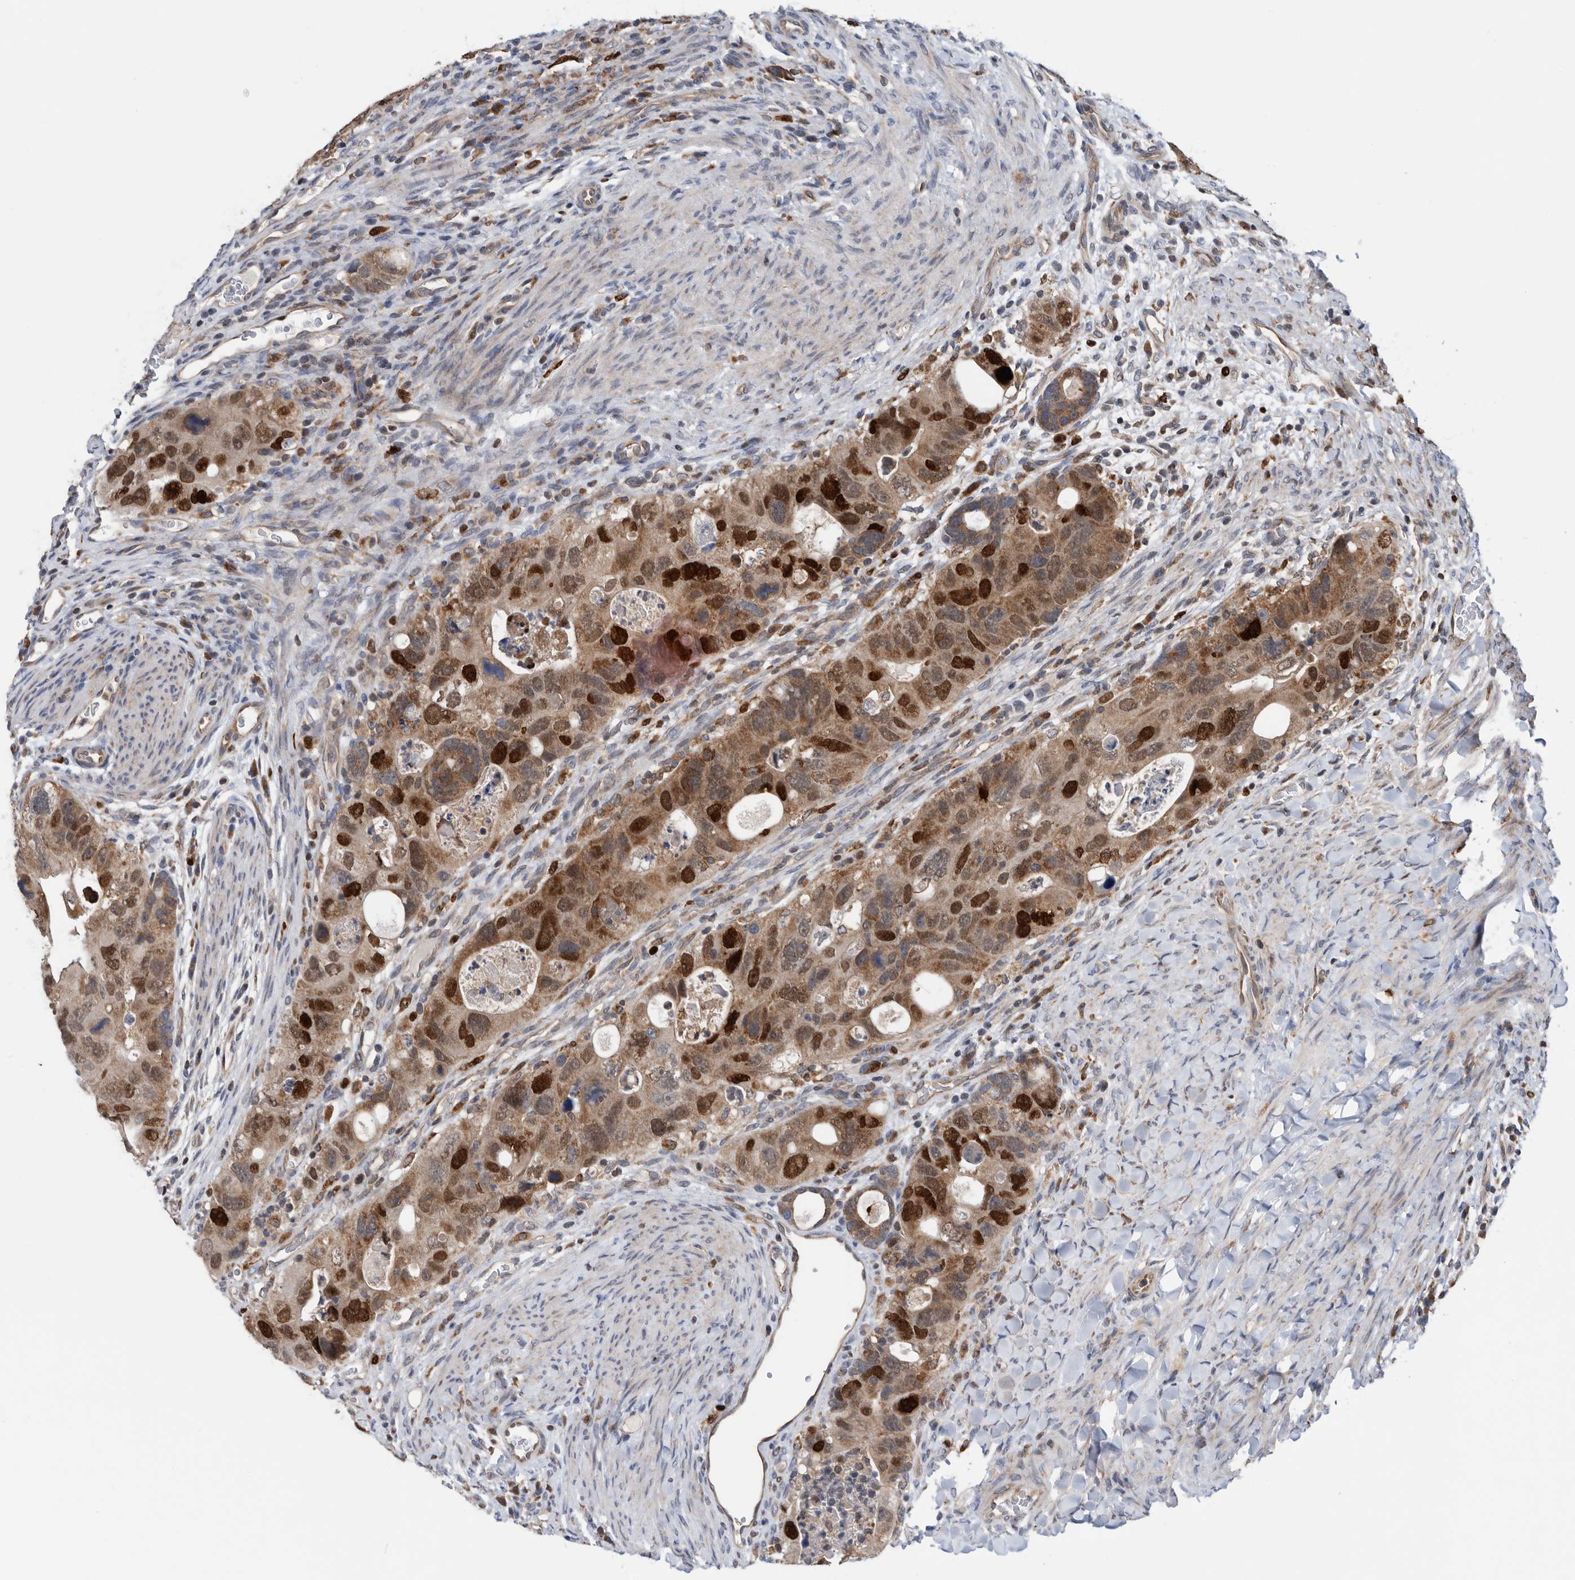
{"staining": {"intensity": "strong", "quantity": ">75%", "location": "cytoplasmic/membranous,nuclear"}, "tissue": "colorectal cancer", "cell_type": "Tumor cells", "image_type": "cancer", "snomed": [{"axis": "morphology", "description": "Adenocarcinoma, NOS"}, {"axis": "topography", "description": "Rectum"}], "caption": "DAB immunohistochemical staining of human colorectal adenocarcinoma displays strong cytoplasmic/membranous and nuclear protein positivity in about >75% of tumor cells. Nuclei are stained in blue.", "gene": "ATAD2", "patient": {"sex": "male", "age": 59}}